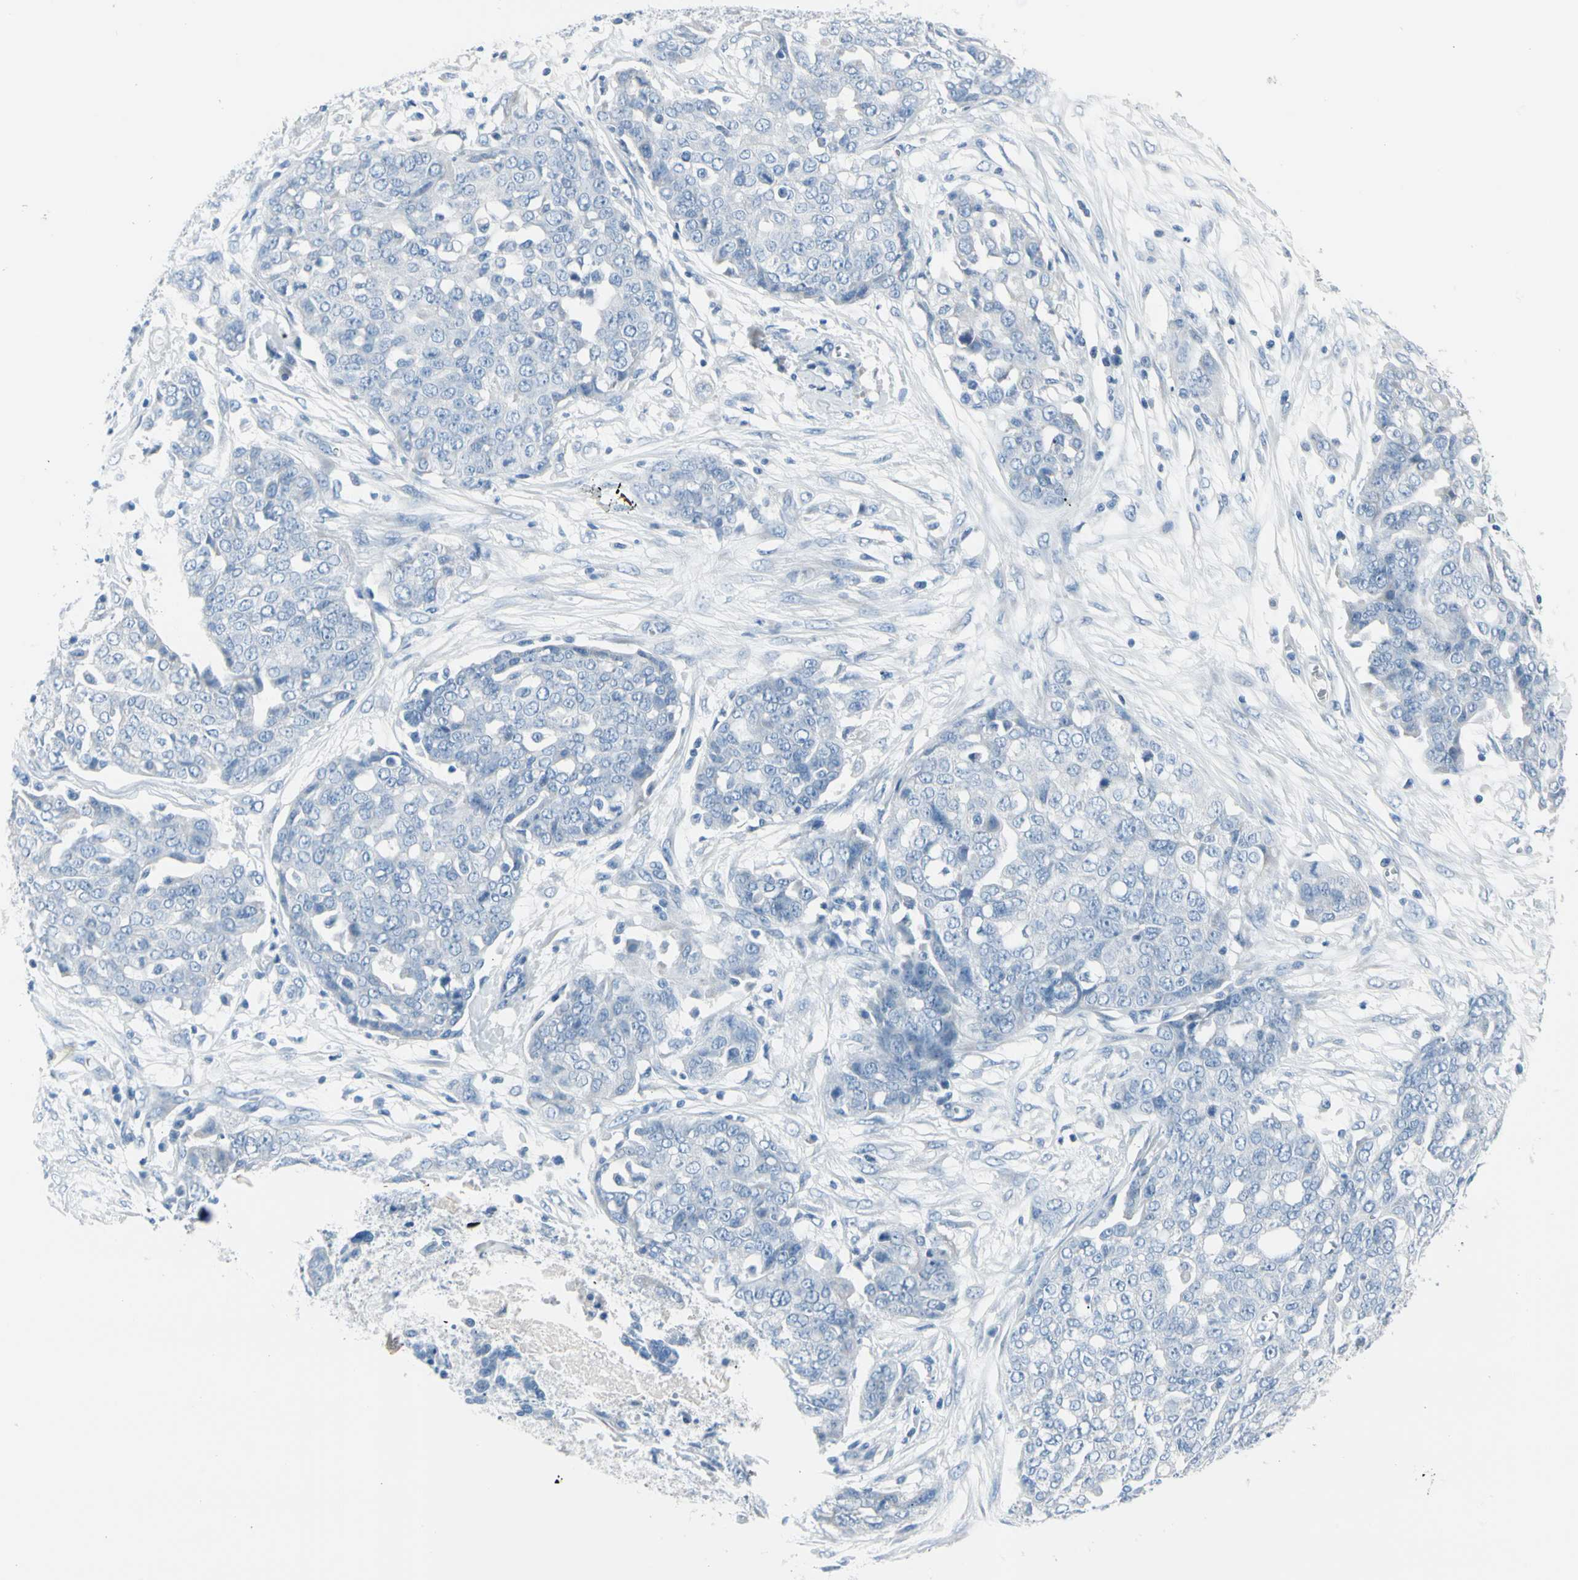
{"staining": {"intensity": "negative", "quantity": "none", "location": "none"}, "tissue": "ovarian cancer", "cell_type": "Tumor cells", "image_type": "cancer", "snomed": [{"axis": "morphology", "description": "Cystadenocarcinoma, serous, NOS"}, {"axis": "topography", "description": "Soft tissue"}, {"axis": "topography", "description": "Ovary"}], "caption": "Tumor cells show no significant expression in ovarian cancer (serous cystadenocarcinoma).", "gene": "TPO", "patient": {"sex": "female", "age": 57}}